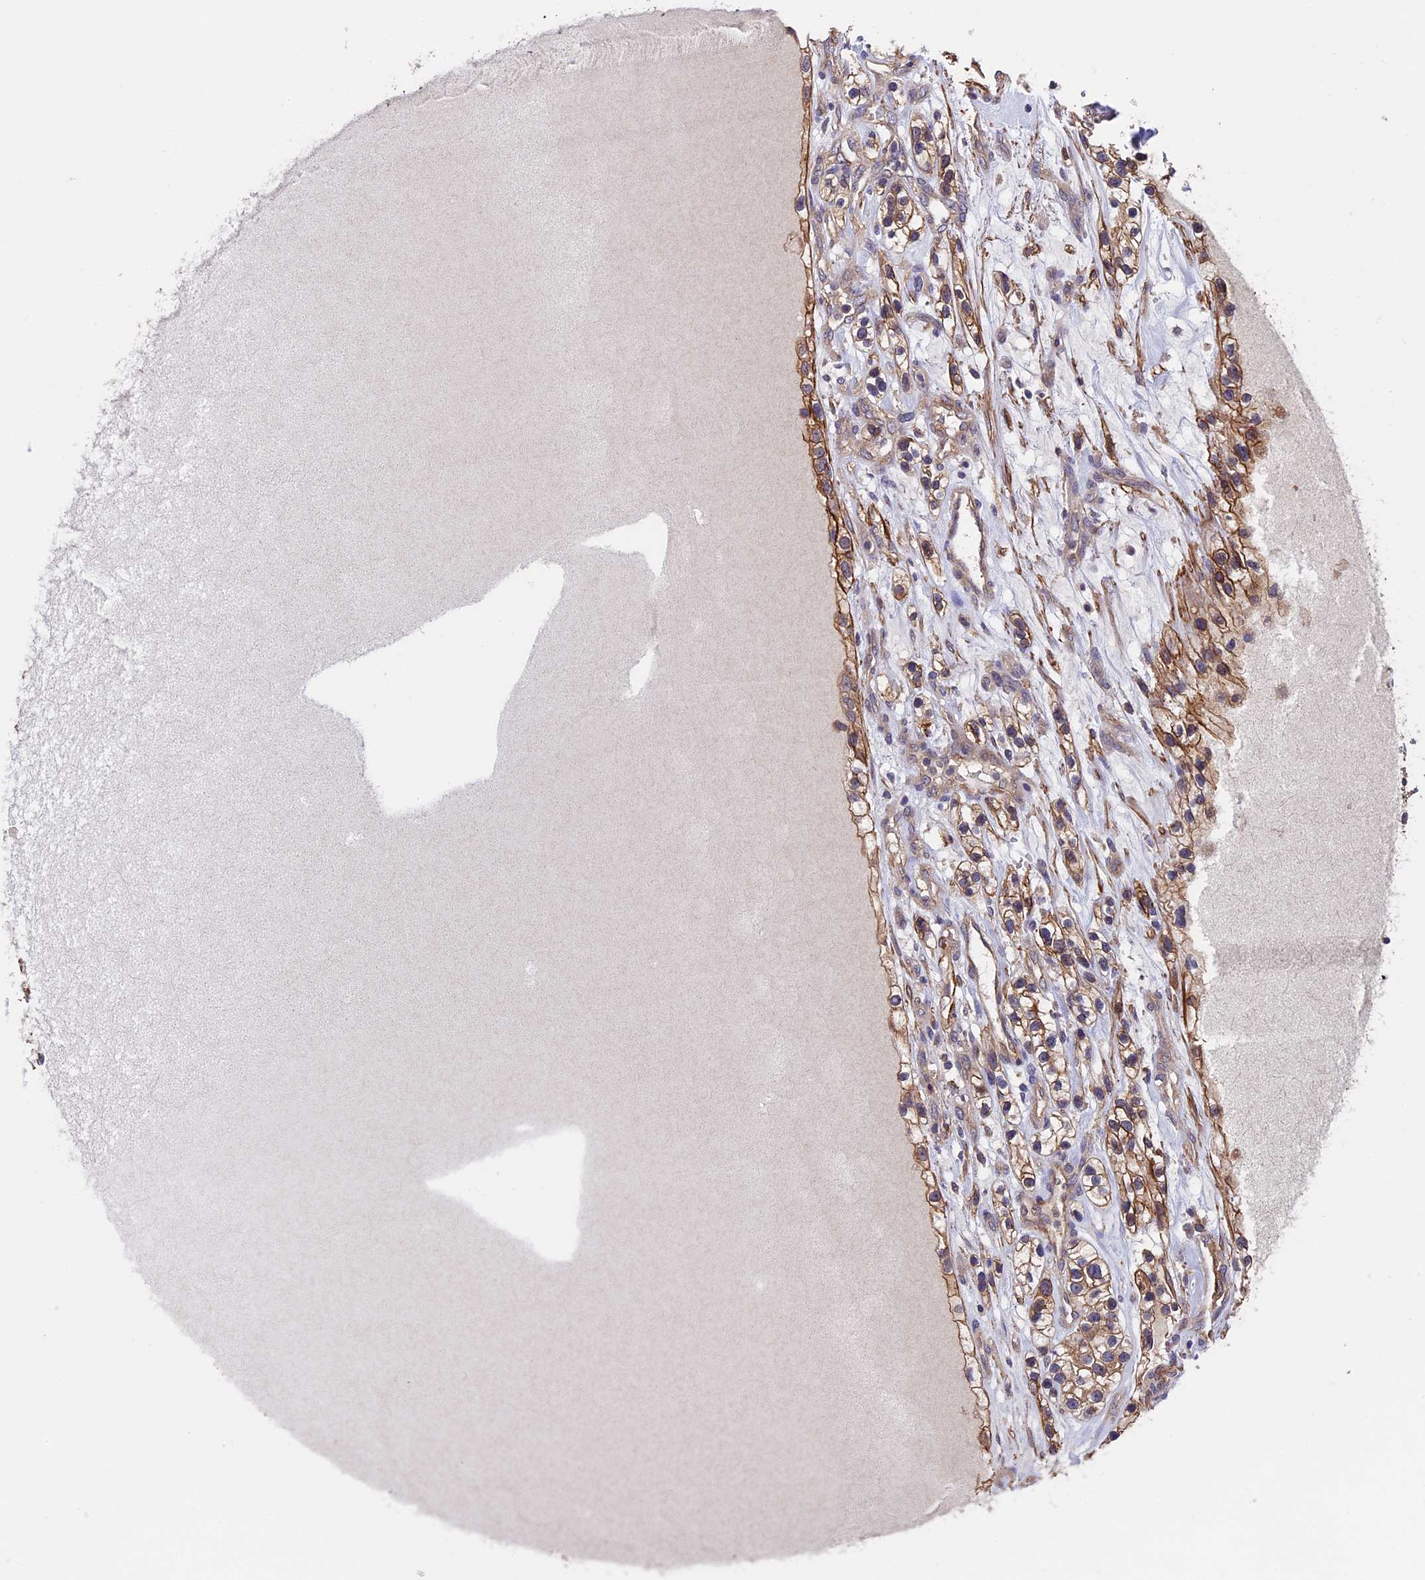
{"staining": {"intensity": "moderate", "quantity": ">75%", "location": "cytoplasmic/membranous"}, "tissue": "renal cancer", "cell_type": "Tumor cells", "image_type": "cancer", "snomed": [{"axis": "morphology", "description": "Adenocarcinoma, NOS"}, {"axis": "topography", "description": "Kidney"}], "caption": "Protein expression analysis of human renal cancer (adenocarcinoma) reveals moderate cytoplasmic/membranous expression in about >75% of tumor cells.", "gene": "SLC9A5", "patient": {"sex": "female", "age": 57}}